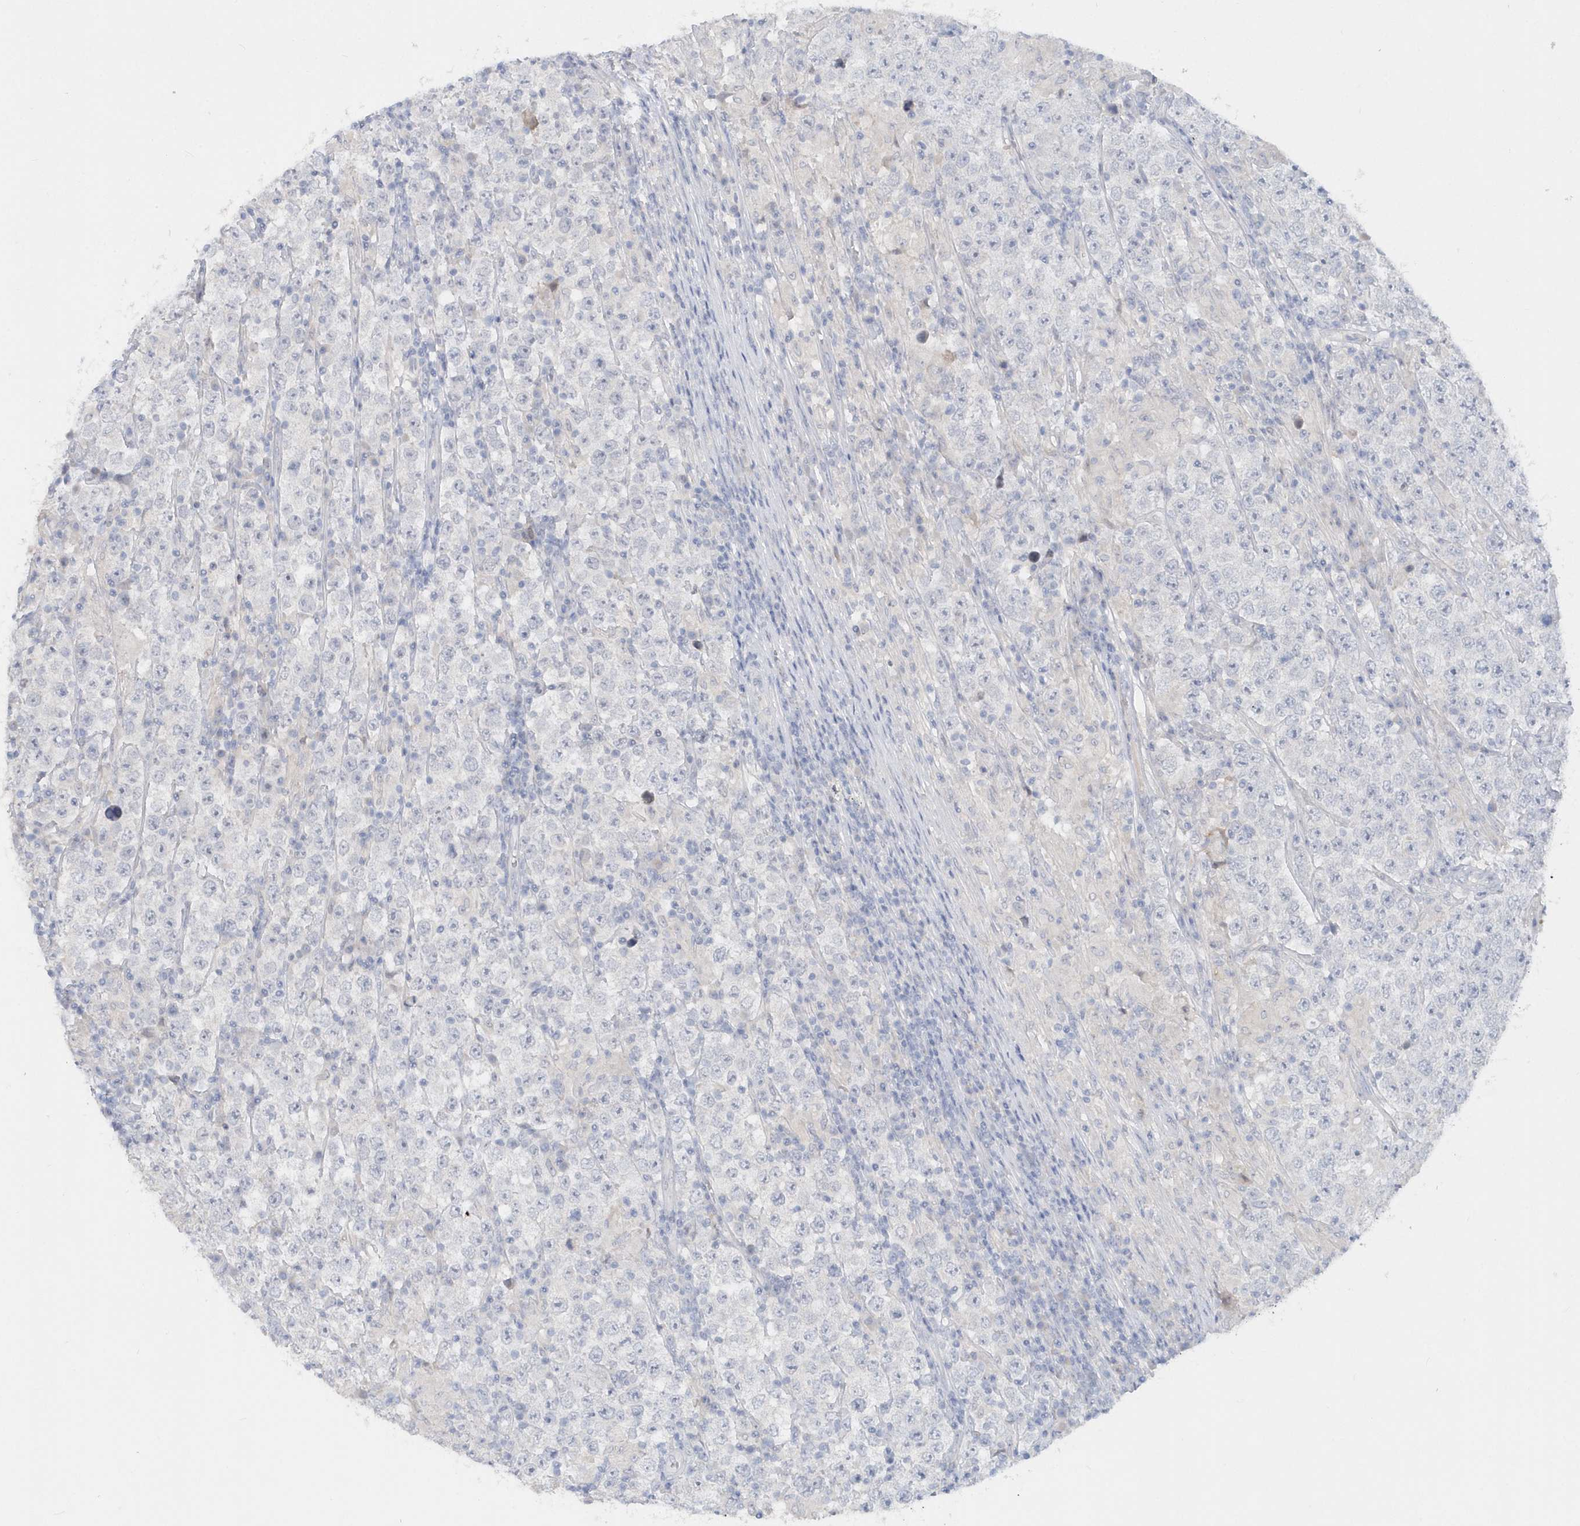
{"staining": {"intensity": "negative", "quantity": "none", "location": "none"}, "tissue": "testis cancer", "cell_type": "Tumor cells", "image_type": "cancer", "snomed": [{"axis": "morphology", "description": "Normal tissue, NOS"}, {"axis": "morphology", "description": "Urothelial carcinoma, High grade"}, {"axis": "morphology", "description": "Seminoma, NOS"}, {"axis": "morphology", "description": "Carcinoma, Embryonal, NOS"}, {"axis": "topography", "description": "Urinary bladder"}, {"axis": "topography", "description": "Testis"}], "caption": "Protein analysis of testis cancer (high-grade urothelial carcinoma) demonstrates no significant staining in tumor cells.", "gene": "RPE", "patient": {"sex": "male", "age": 41}}